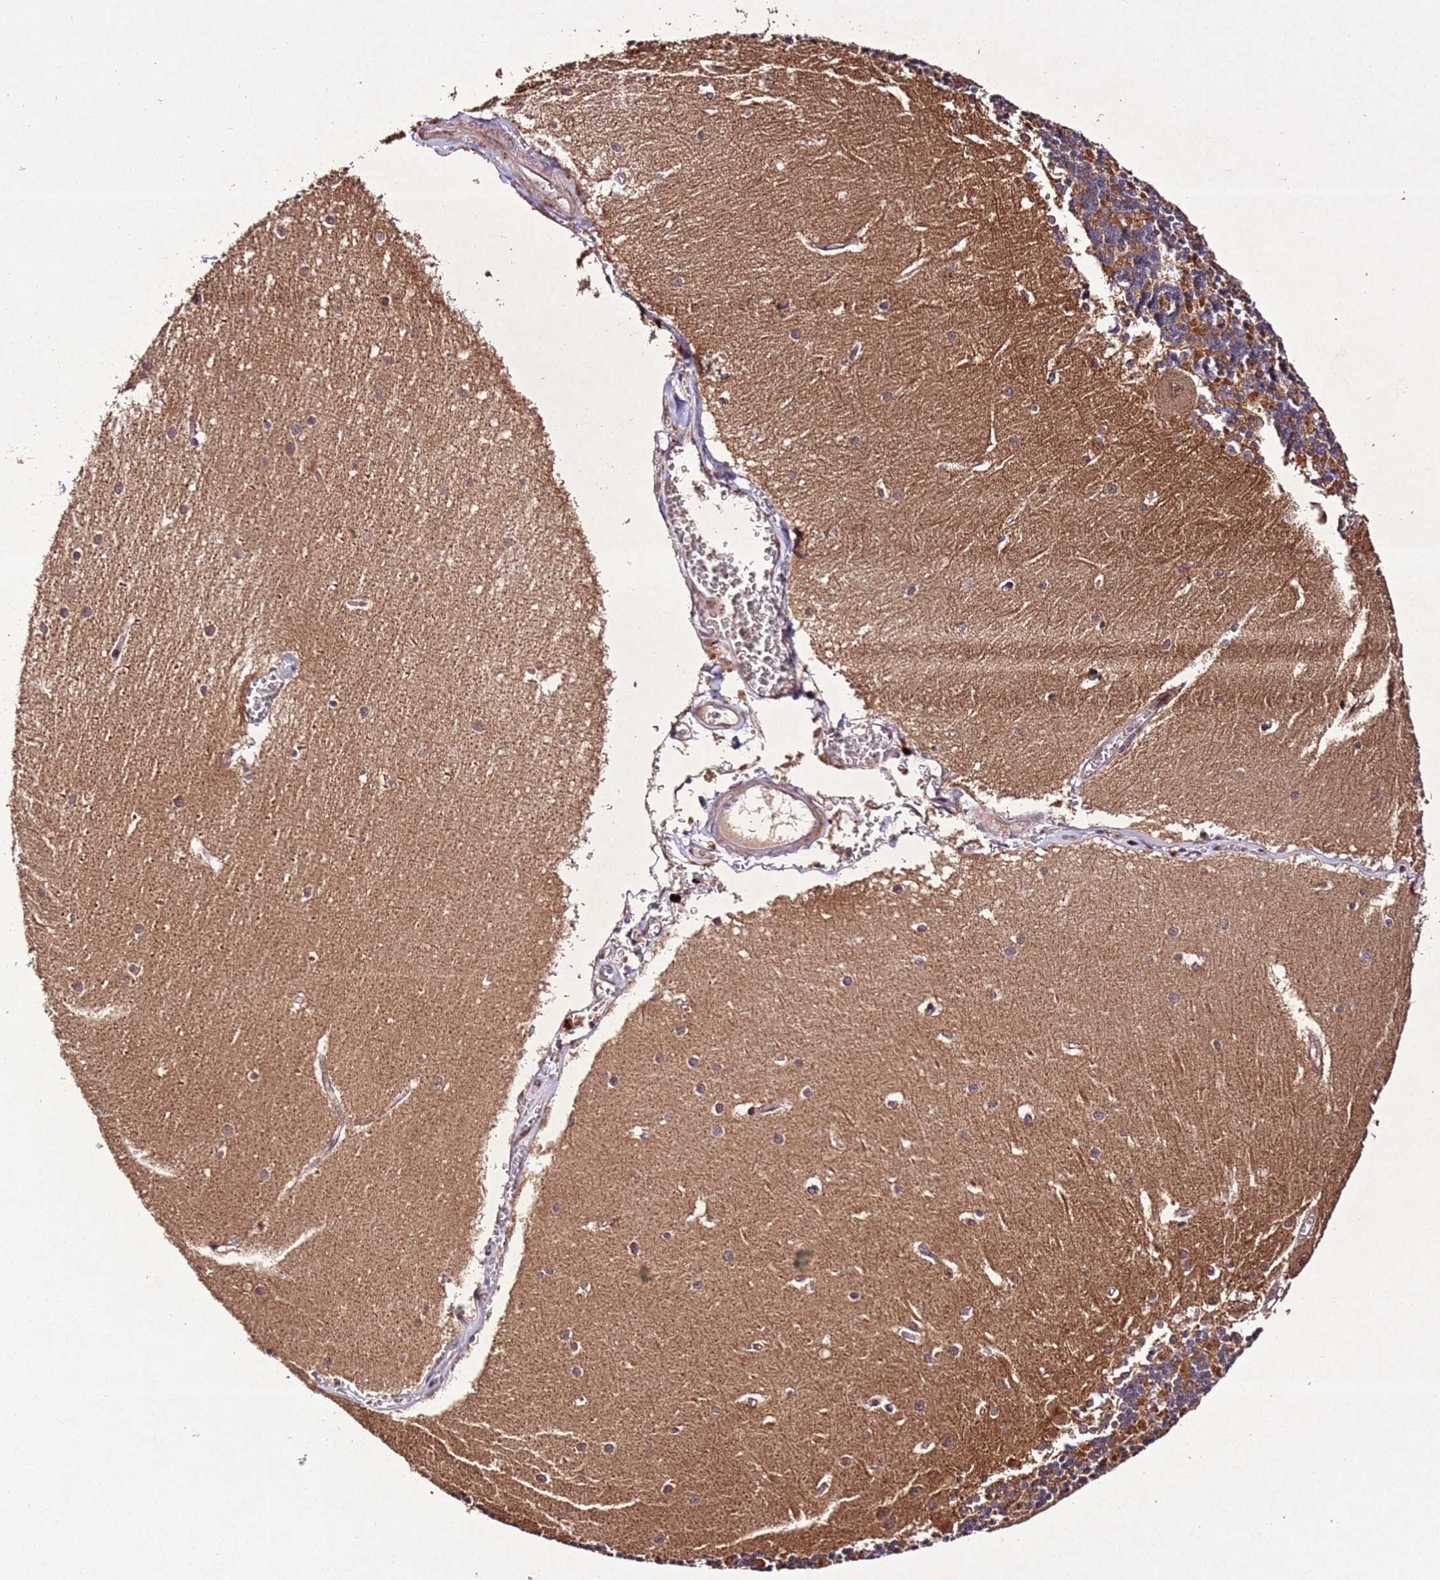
{"staining": {"intensity": "strong", "quantity": "25%-75%", "location": "cytoplasmic/membranous"}, "tissue": "cerebellum", "cell_type": "Cells in granular layer", "image_type": "normal", "snomed": [{"axis": "morphology", "description": "Normal tissue, NOS"}, {"axis": "topography", "description": "Cerebellum"}], "caption": "Strong cytoplasmic/membranous protein staining is seen in about 25%-75% of cells in granular layer in cerebellum.", "gene": "PTMA", "patient": {"sex": "male", "age": 37}}